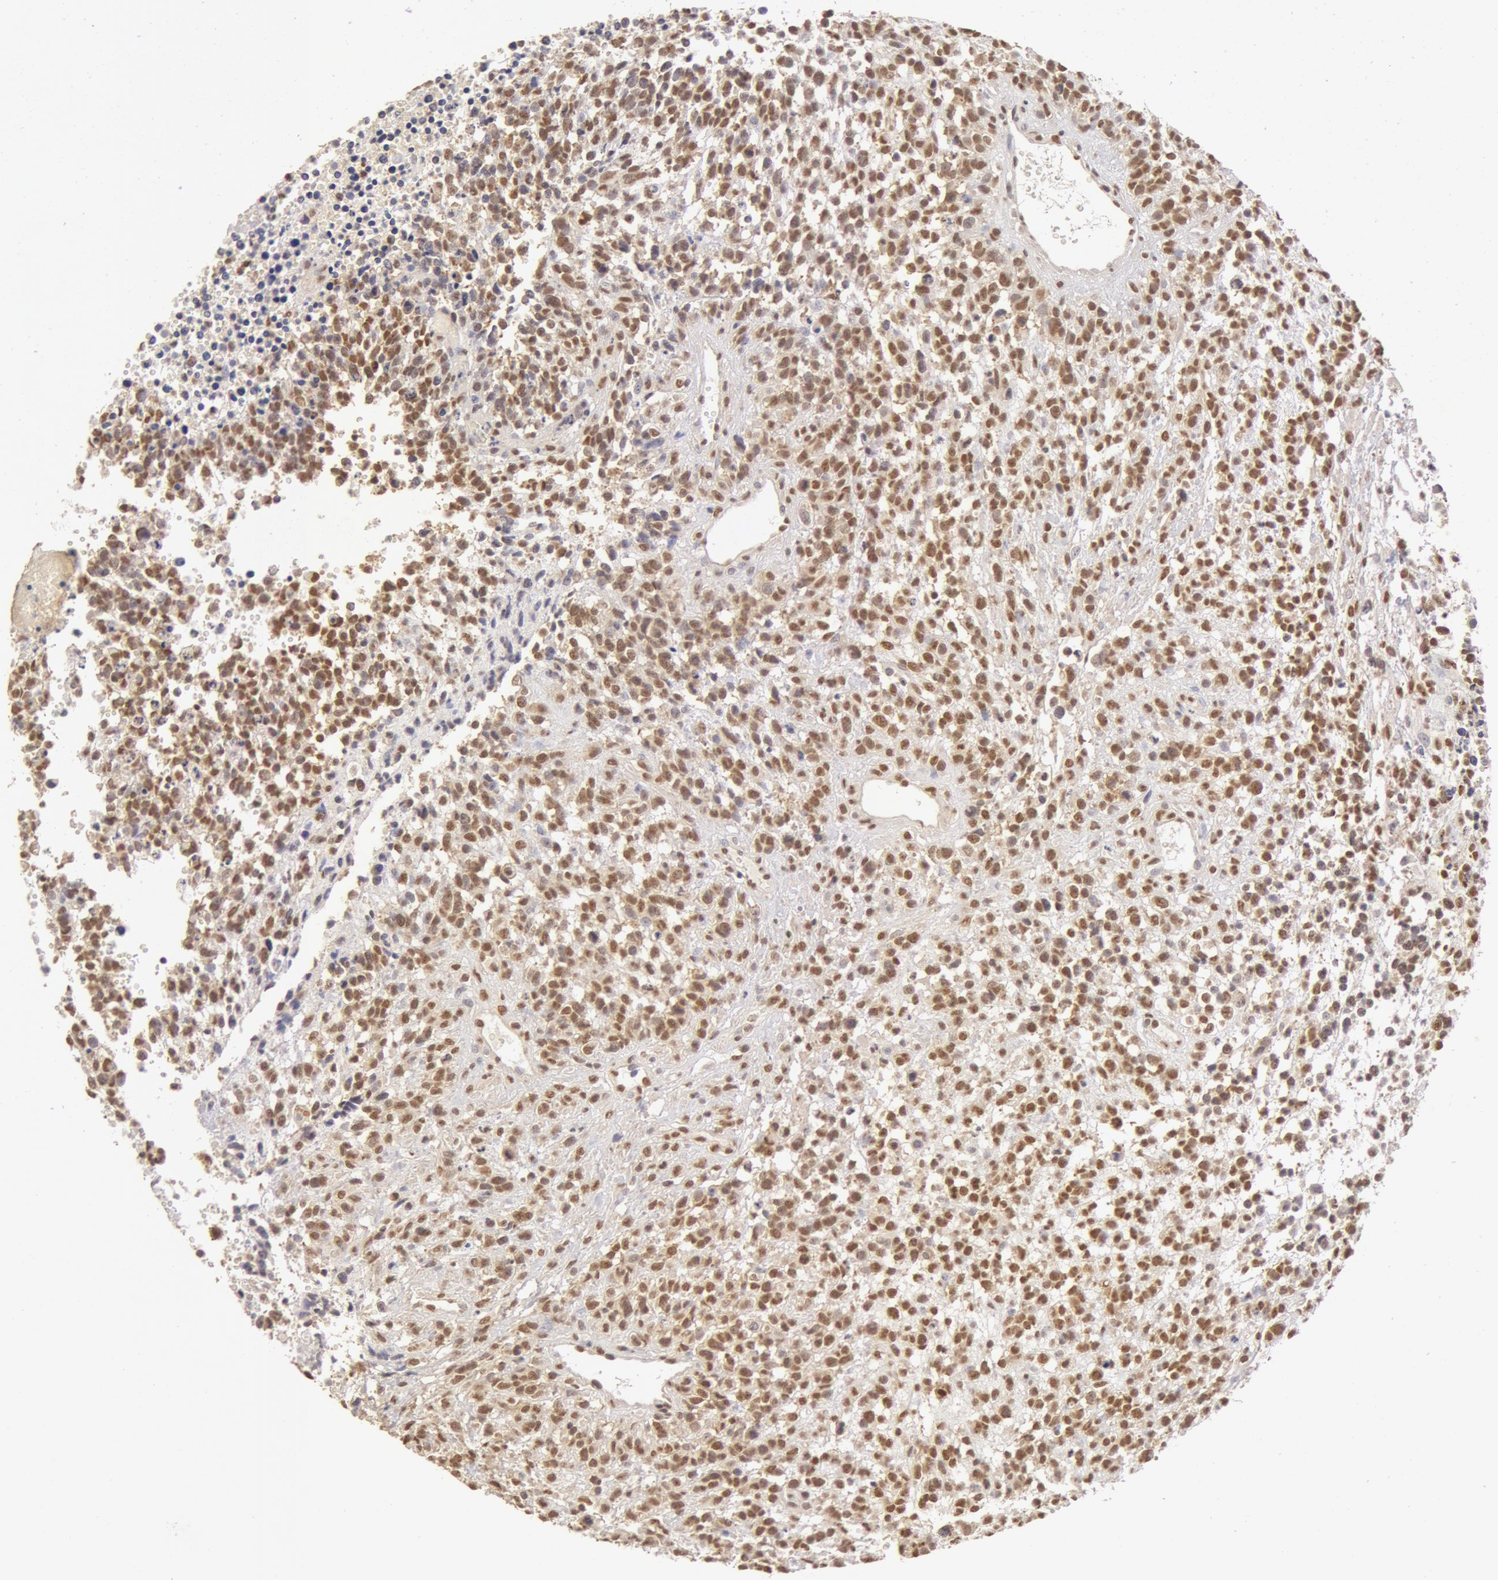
{"staining": {"intensity": "moderate", "quantity": ">75%", "location": "nuclear"}, "tissue": "glioma", "cell_type": "Tumor cells", "image_type": "cancer", "snomed": [{"axis": "morphology", "description": "Glioma, malignant, High grade"}, {"axis": "topography", "description": "Brain"}], "caption": "High-grade glioma (malignant) tissue exhibits moderate nuclear staining in approximately >75% of tumor cells, visualized by immunohistochemistry.", "gene": "SNRNP70", "patient": {"sex": "male", "age": 66}}